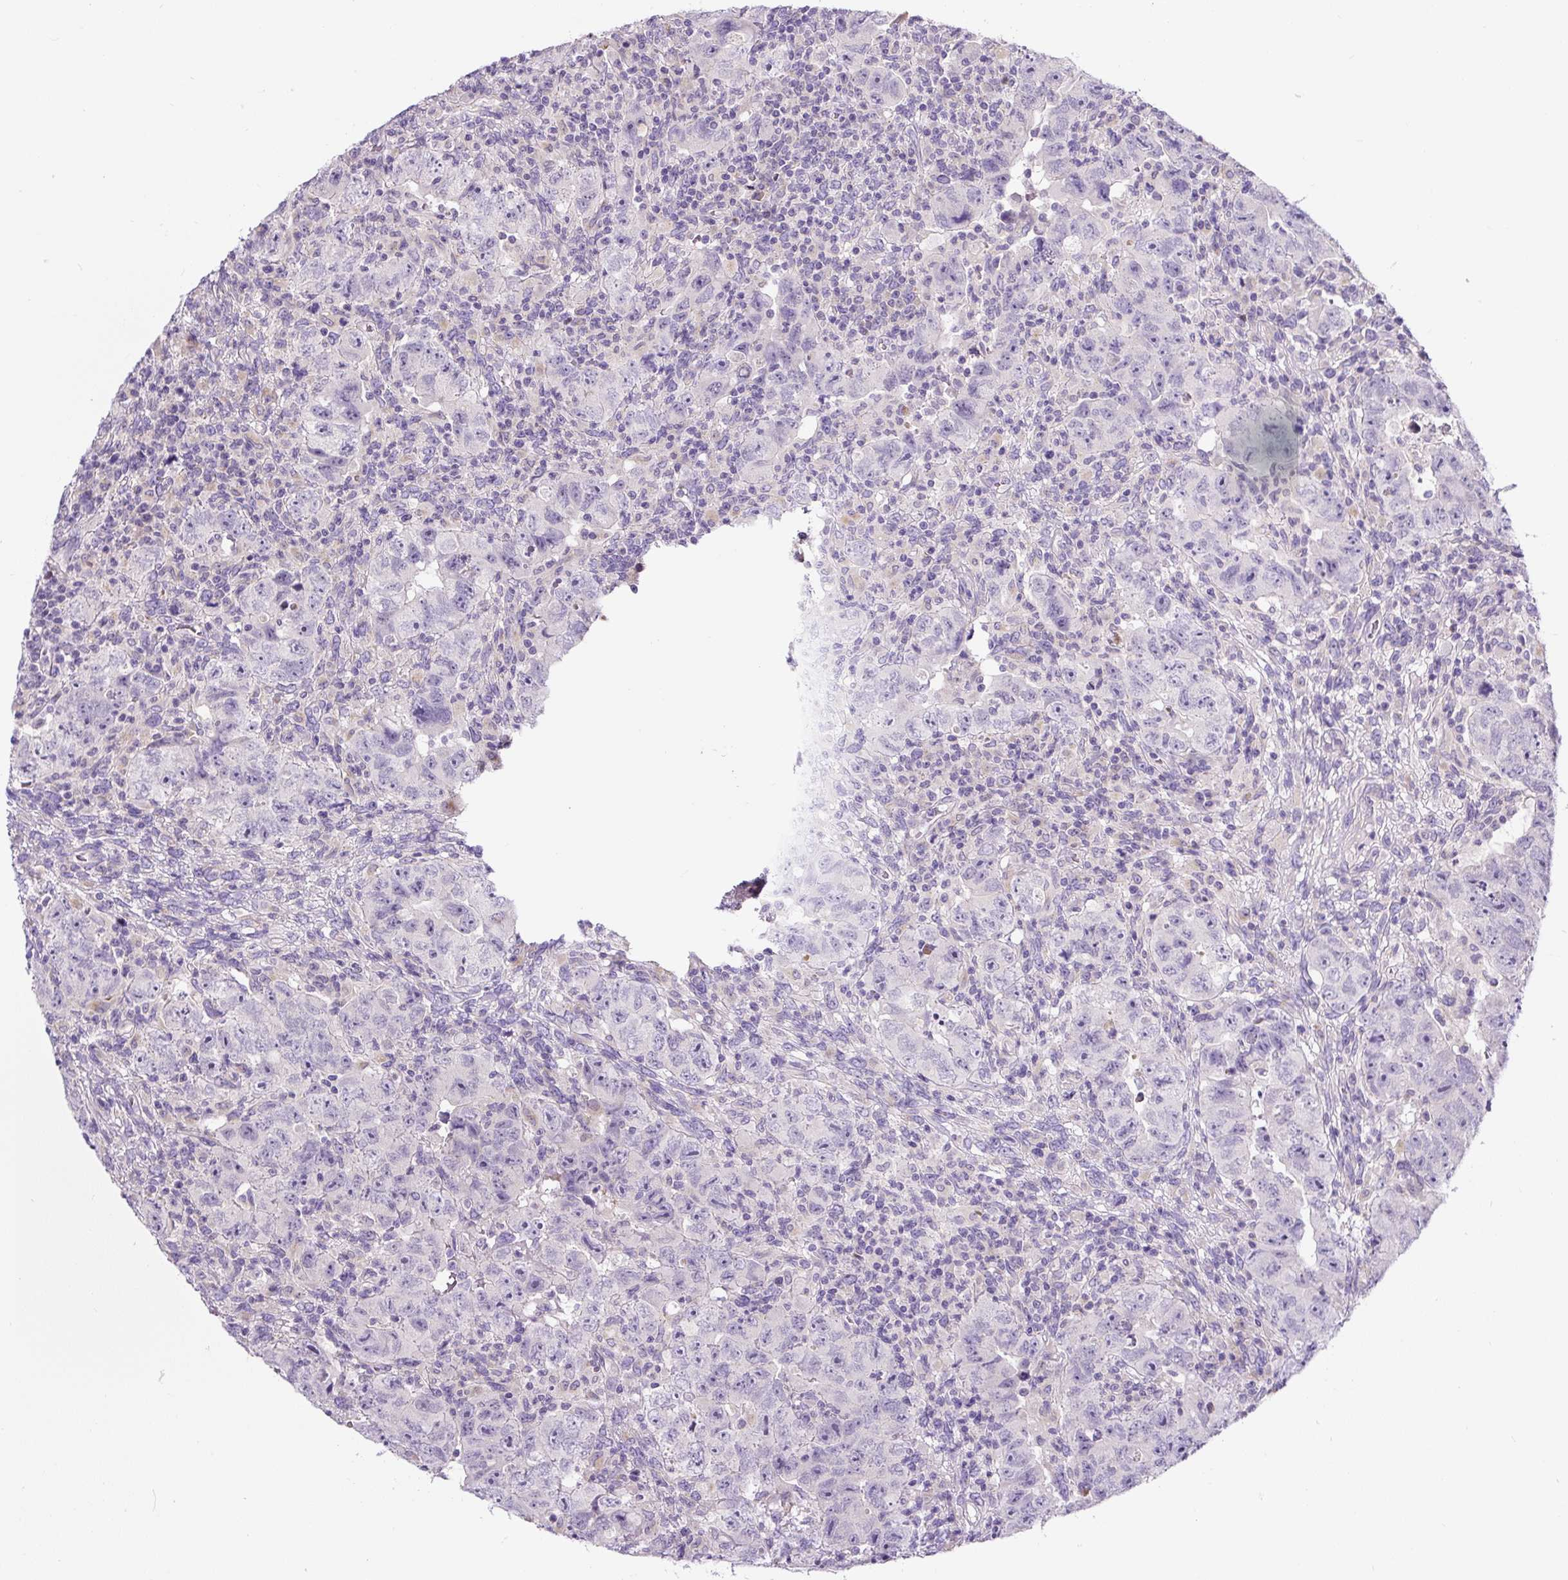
{"staining": {"intensity": "negative", "quantity": "none", "location": "none"}, "tissue": "testis cancer", "cell_type": "Tumor cells", "image_type": "cancer", "snomed": [{"axis": "morphology", "description": "Carcinoma, Embryonal, NOS"}, {"axis": "topography", "description": "Testis"}], "caption": "The micrograph shows no significant positivity in tumor cells of testis cancer.", "gene": "HPS4", "patient": {"sex": "male", "age": 24}}